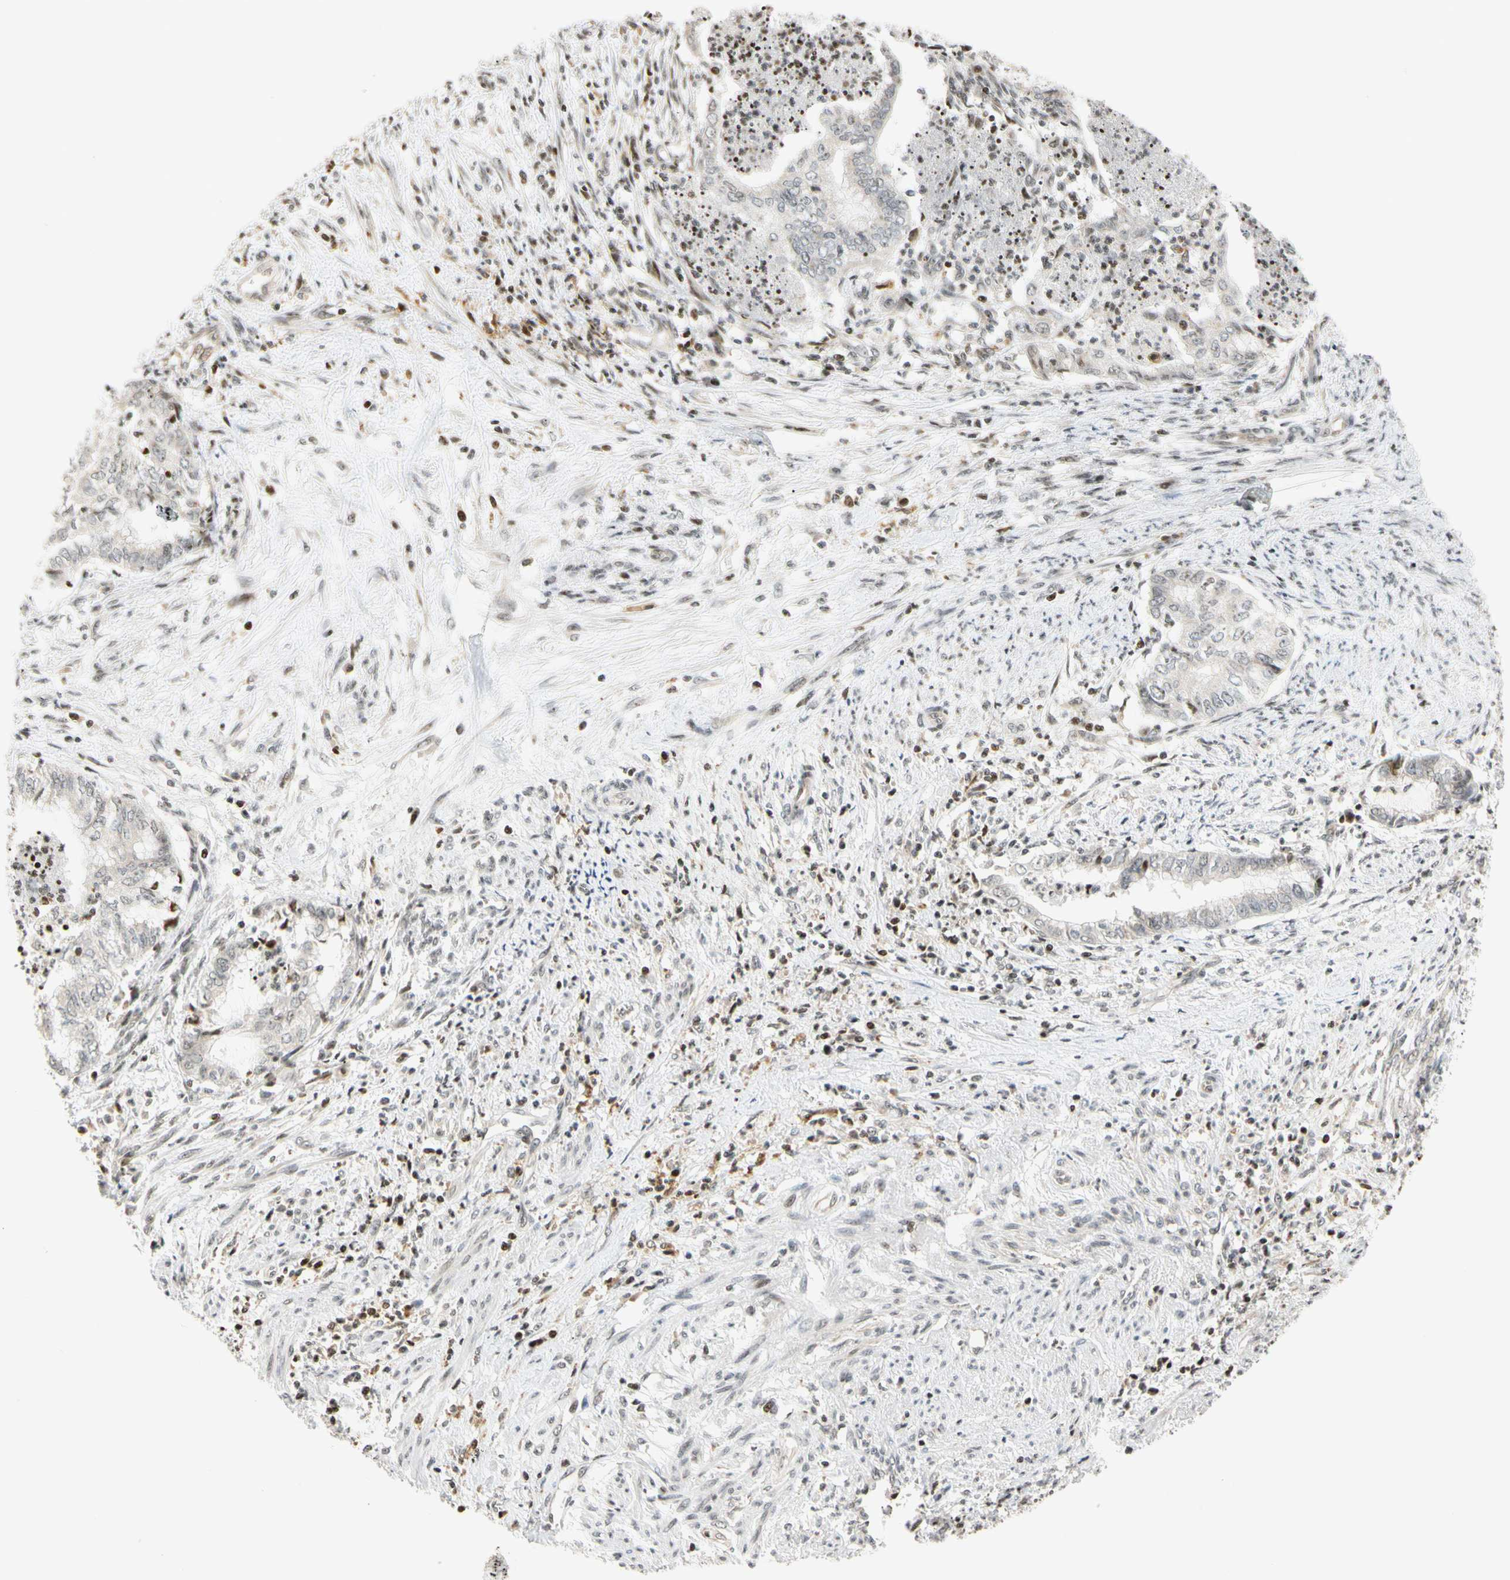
{"staining": {"intensity": "negative", "quantity": "none", "location": "none"}, "tissue": "endometrial cancer", "cell_type": "Tumor cells", "image_type": "cancer", "snomed": [{"axis": "morphology", "description": "Necrosis, NOS"}, {"axis": "morphology", "description": "Adenocarcinoma, NOS"}, {"axis": "topography", "description": "Endometrium"}], "caption": "Immunohistochemistry (IHC) histopathology image of endometrial cancer stained for a protein (brown), which displays no expression in tumor cells.", "gene": "CDK7", "patient": {"sex": "female", "age": 79}}